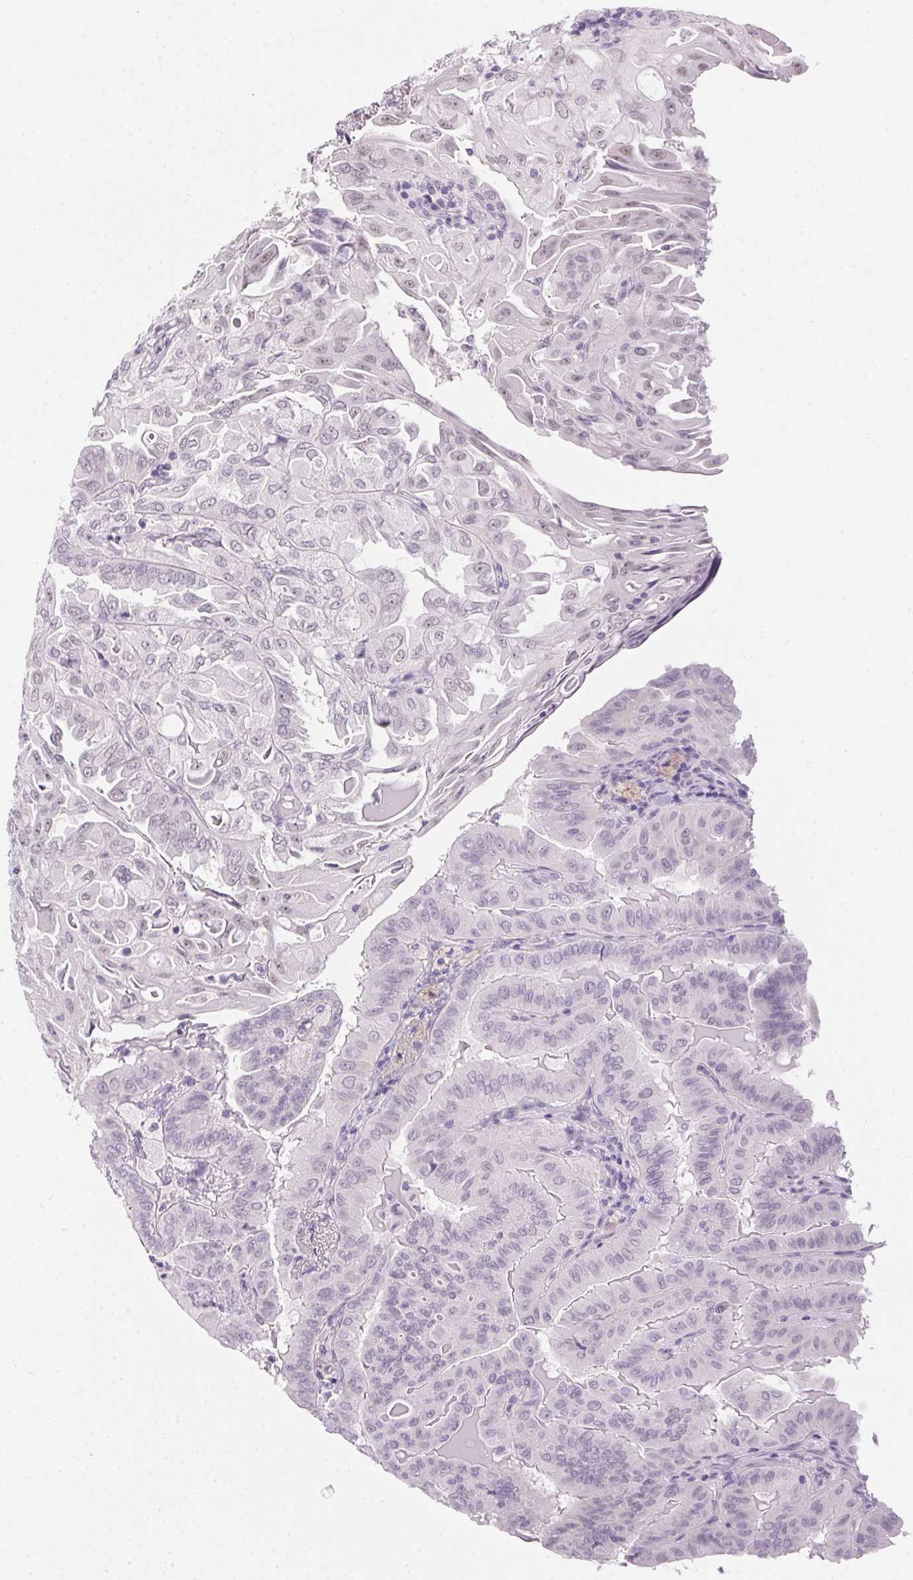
{"staining": {"intensity": "negative", "quantity": "none", "location": "none"}, "tissue": "thyroid cancer", "cell_type": "Tumor cells", "image_type": "cancer", "snomed": [{"axis": "morphology", "description": "Papillary adenocarcinoma, NOS"}, {"axis": "topography", "description": "Thyroid gland"}], "caption": "The immunohistochemistry (IHC) micrograph has no significant staining in tumor cells of papillary adenocarcinoma (thyroid) tissue.", "gene": "GBP6", "patient": {"sex": "female", "age": 68}}